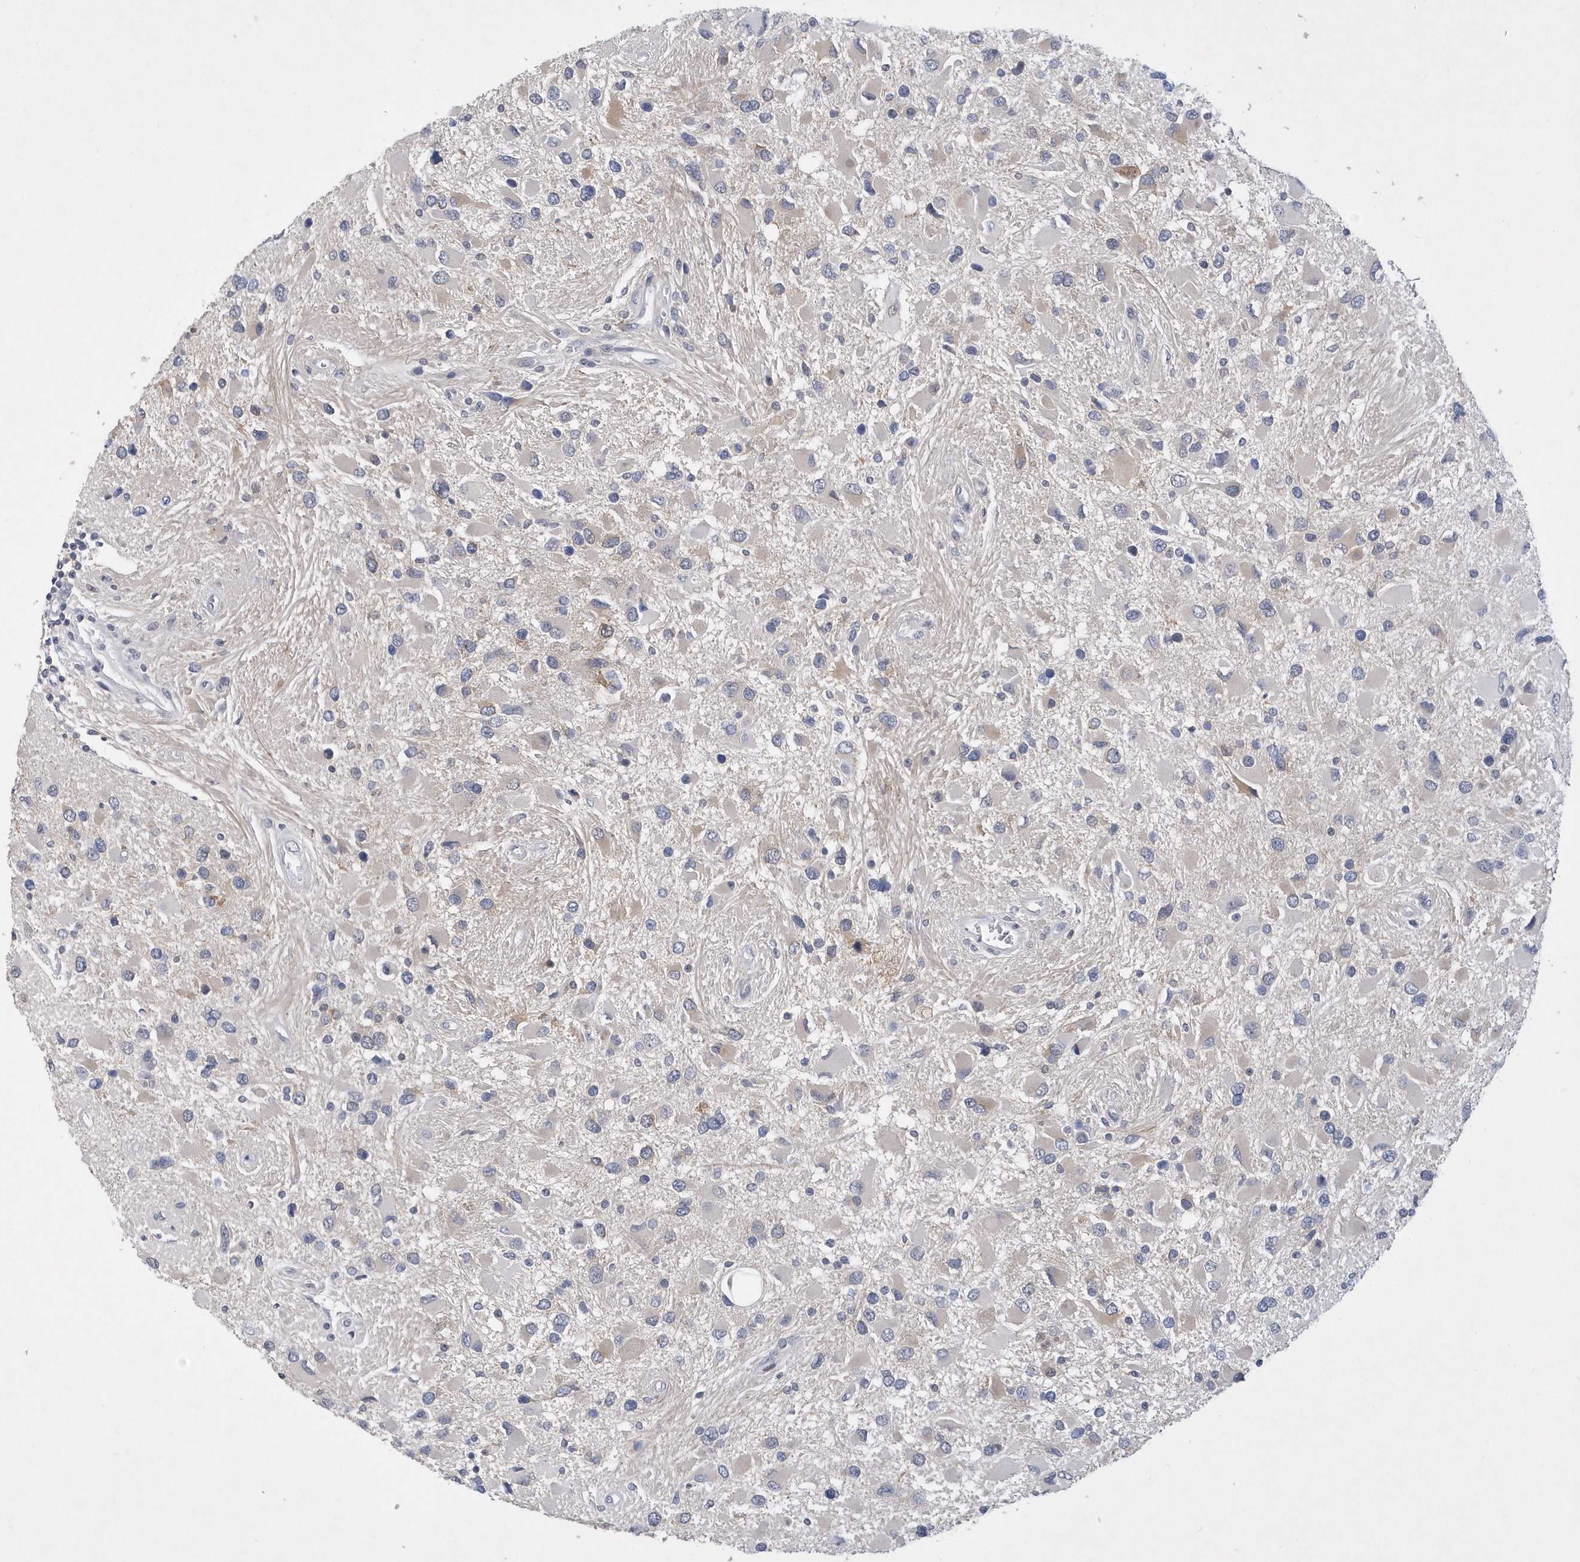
{"staining": {"intensity": "weak", "quantity": "<25%", "location": "cytoplasmic/membranous"}, "tissue": "glioma", "cell_type": "Tumor cells", "image_type": "cancer", "snomed": [{"axis": "morphology", "description": "Glioma, malignant, High grade"}, {"axis": "topography", "description": "Brain"}], "caption": "A high-resolution micrograph shows immunohistochemistry staining of high-grade glioma (malignant), which demonstrates no significant staining in tumor cells.", "gene": "SRGAP3", "patient": {"sex": "male", "age": 53}}